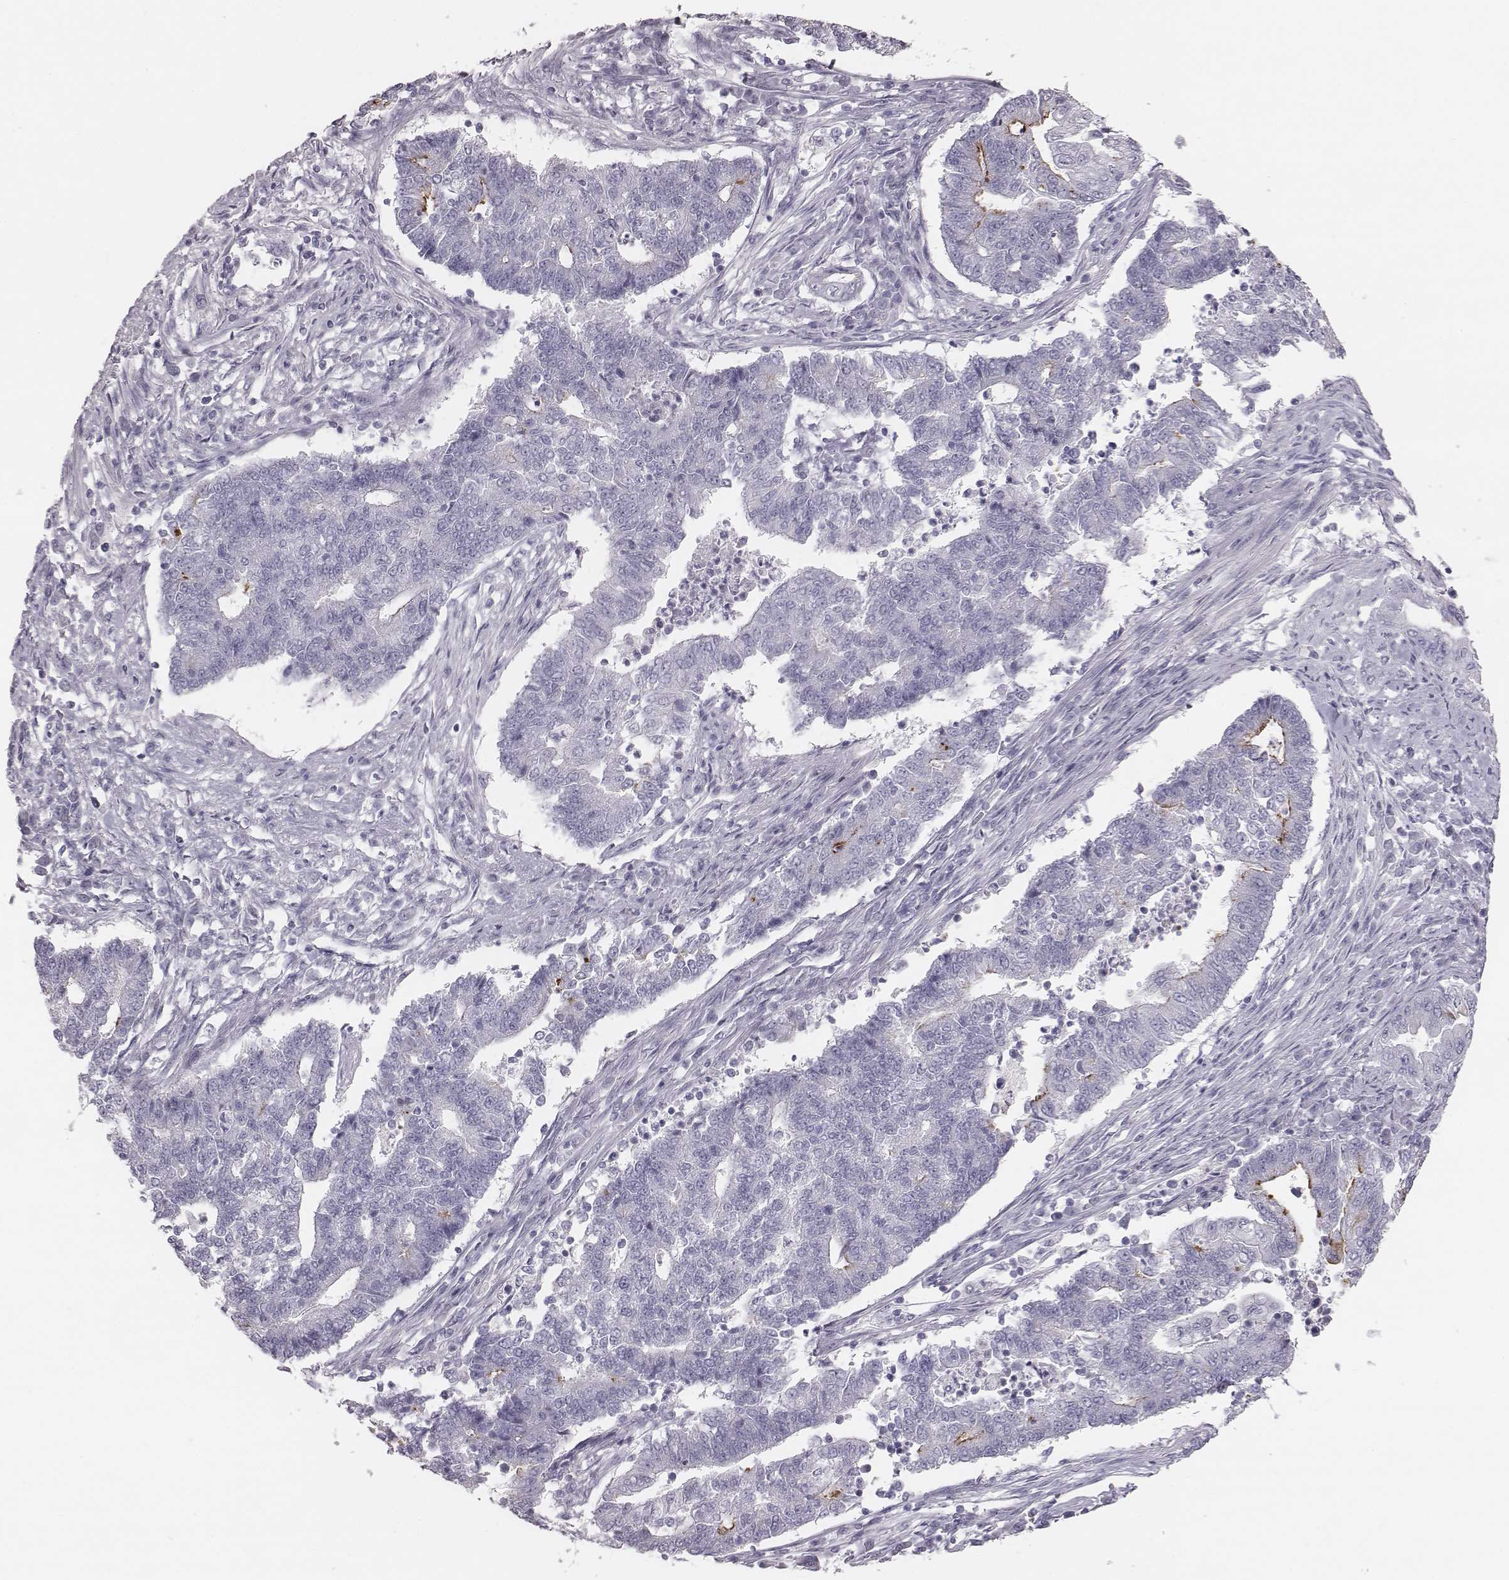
{"staining": {"intensity": "negative", "quantity": "none", "location": "none"}, "tissue": "endometrial cancer", "cell_type": "Tumor cells", "image_type": "cancer", "snomed": [{"axis": "morphology", "description": "Adenocarcinoma, NOS"}, {"axis": "topography", "description": "Uterus"}, {"axis": "topography", "description": "Endometrium"}], "caption": "This is an immunohistochemistry photomicrograph of endometrial cancer (adenocarcinoma). There is no staining in tumor cells.", "gene": "C6orf58", "patient": {"sex": "female", "age": 54}}